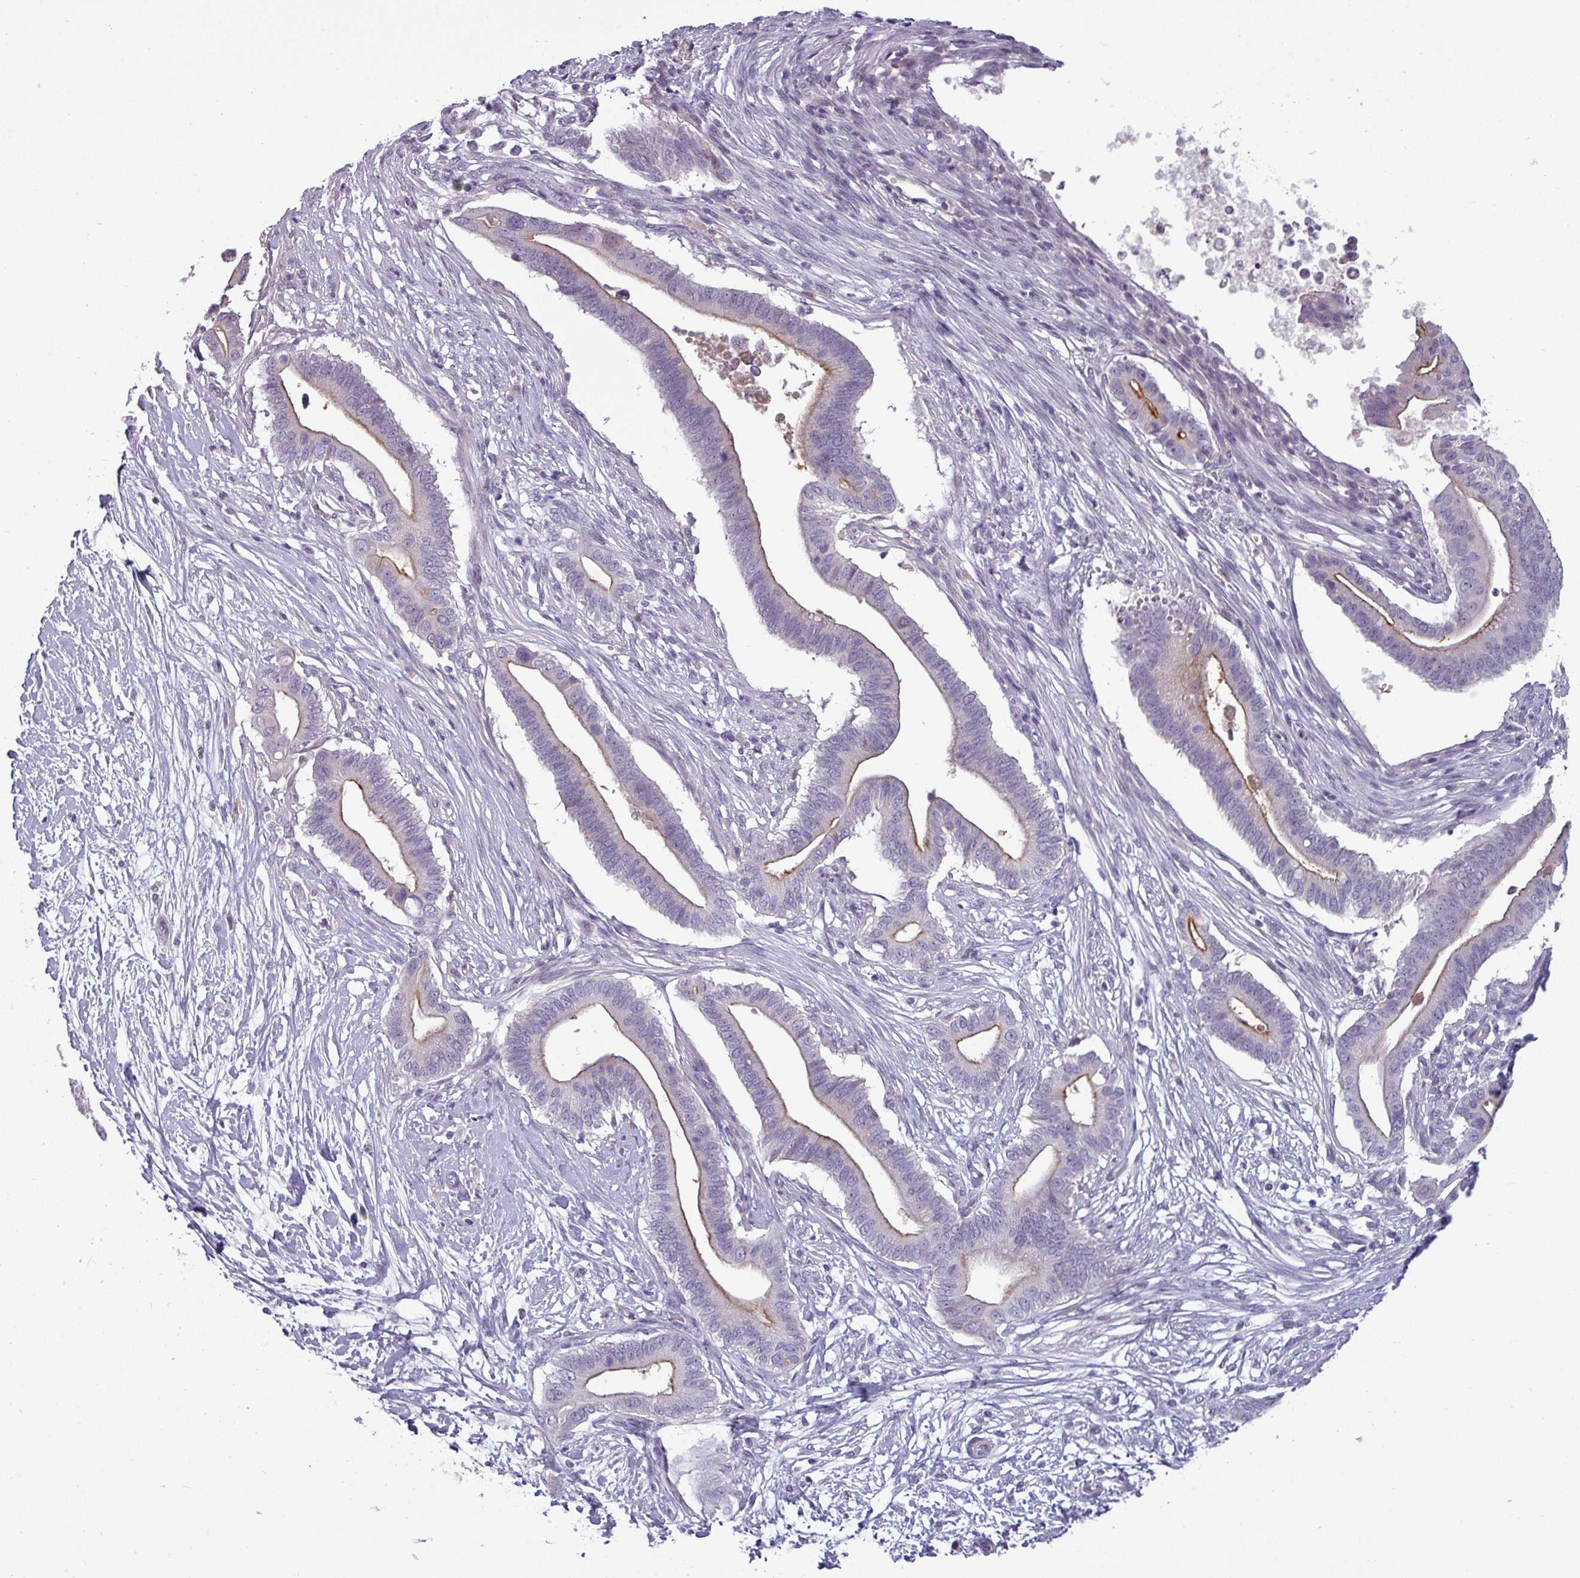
{"staining": {"intensity": "moderate", "quantity": "<25%", "location": "cytoplasmic/membranous"}, "tissue": "pancreatic cancer", "cell_type": "Tumor cells", "image_type": "cancer", "snomed": [{"axis": "morphology", "description": "Adenocarcinoma, NOS"}, {"axis": "topography", "description": "Pancreas"}], "caption": "Immunohistochemical staining of human pancreatic cancer exhibits low levels of moderate cytoplasmic/membranous protein staining in approximately <25% of tumor cells.", "gene": "SLC26A9", "patient": {"sex": "male", "age": 68}}